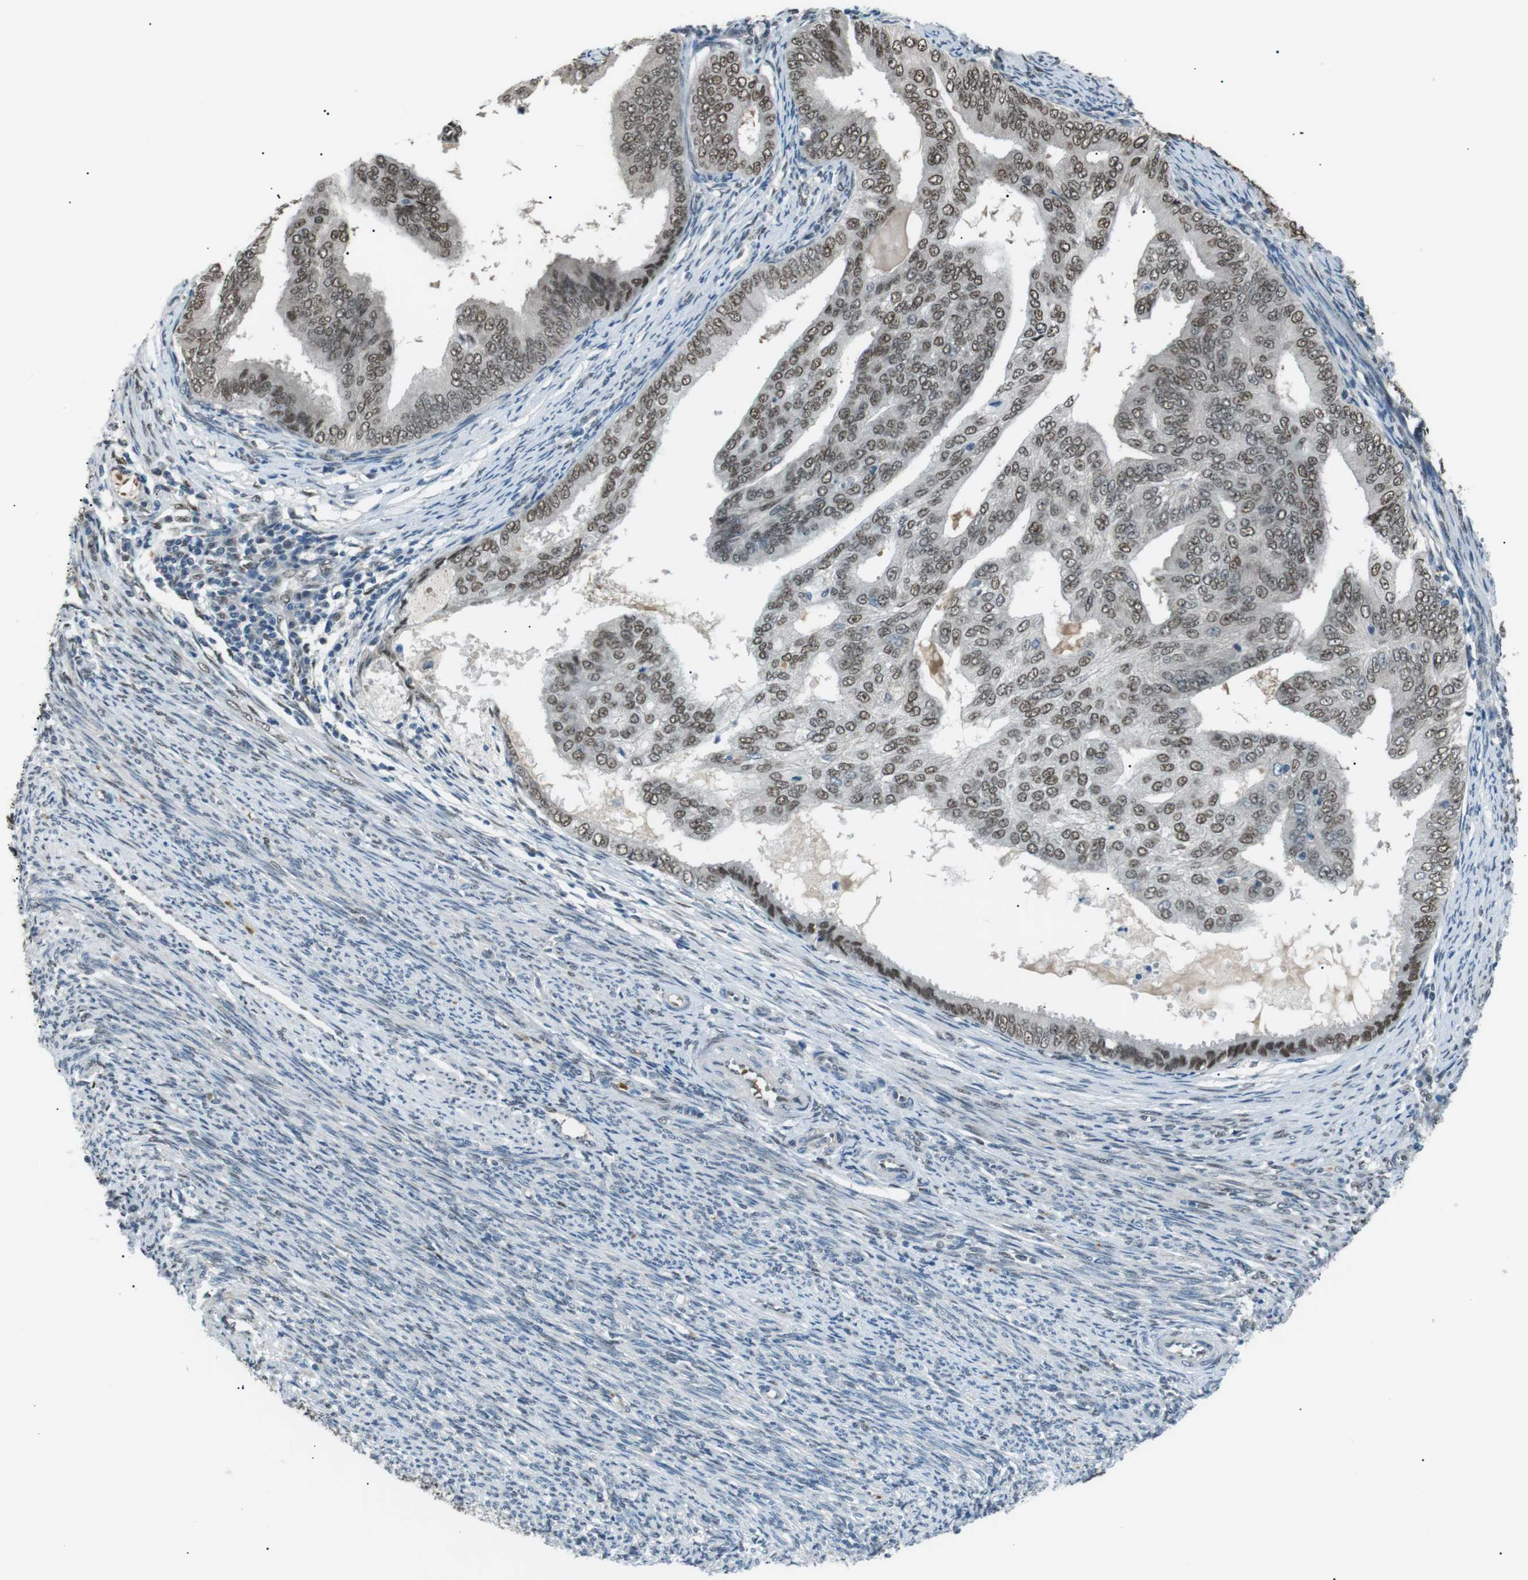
{"staining": {"intensity": "moderate", "quantity": ">75%", "location": "nuclear"}, "tissue": "endometrial cancer", "cell_type": "Tumor cells", "image_type": "cancer", "snomed": [{"axis": "morphology", "description": "Adenocarcinoma, NOS"}, {"axis": "topography", "description": "Endometrium"}], "caption": "Protein staining of endometrial adenocarcinoma tissue exhibits moderate nuclear positivity in approximately >75% of tumor cells. The protein of interest is stained brown, and the nuclei are stained in blue (DAB (3,3'-diaminobenzidine) IHC with brightfield microscopy, high magnification).", "gene": "SRPK2", "patient": {"sex": "female", "age": 58}}